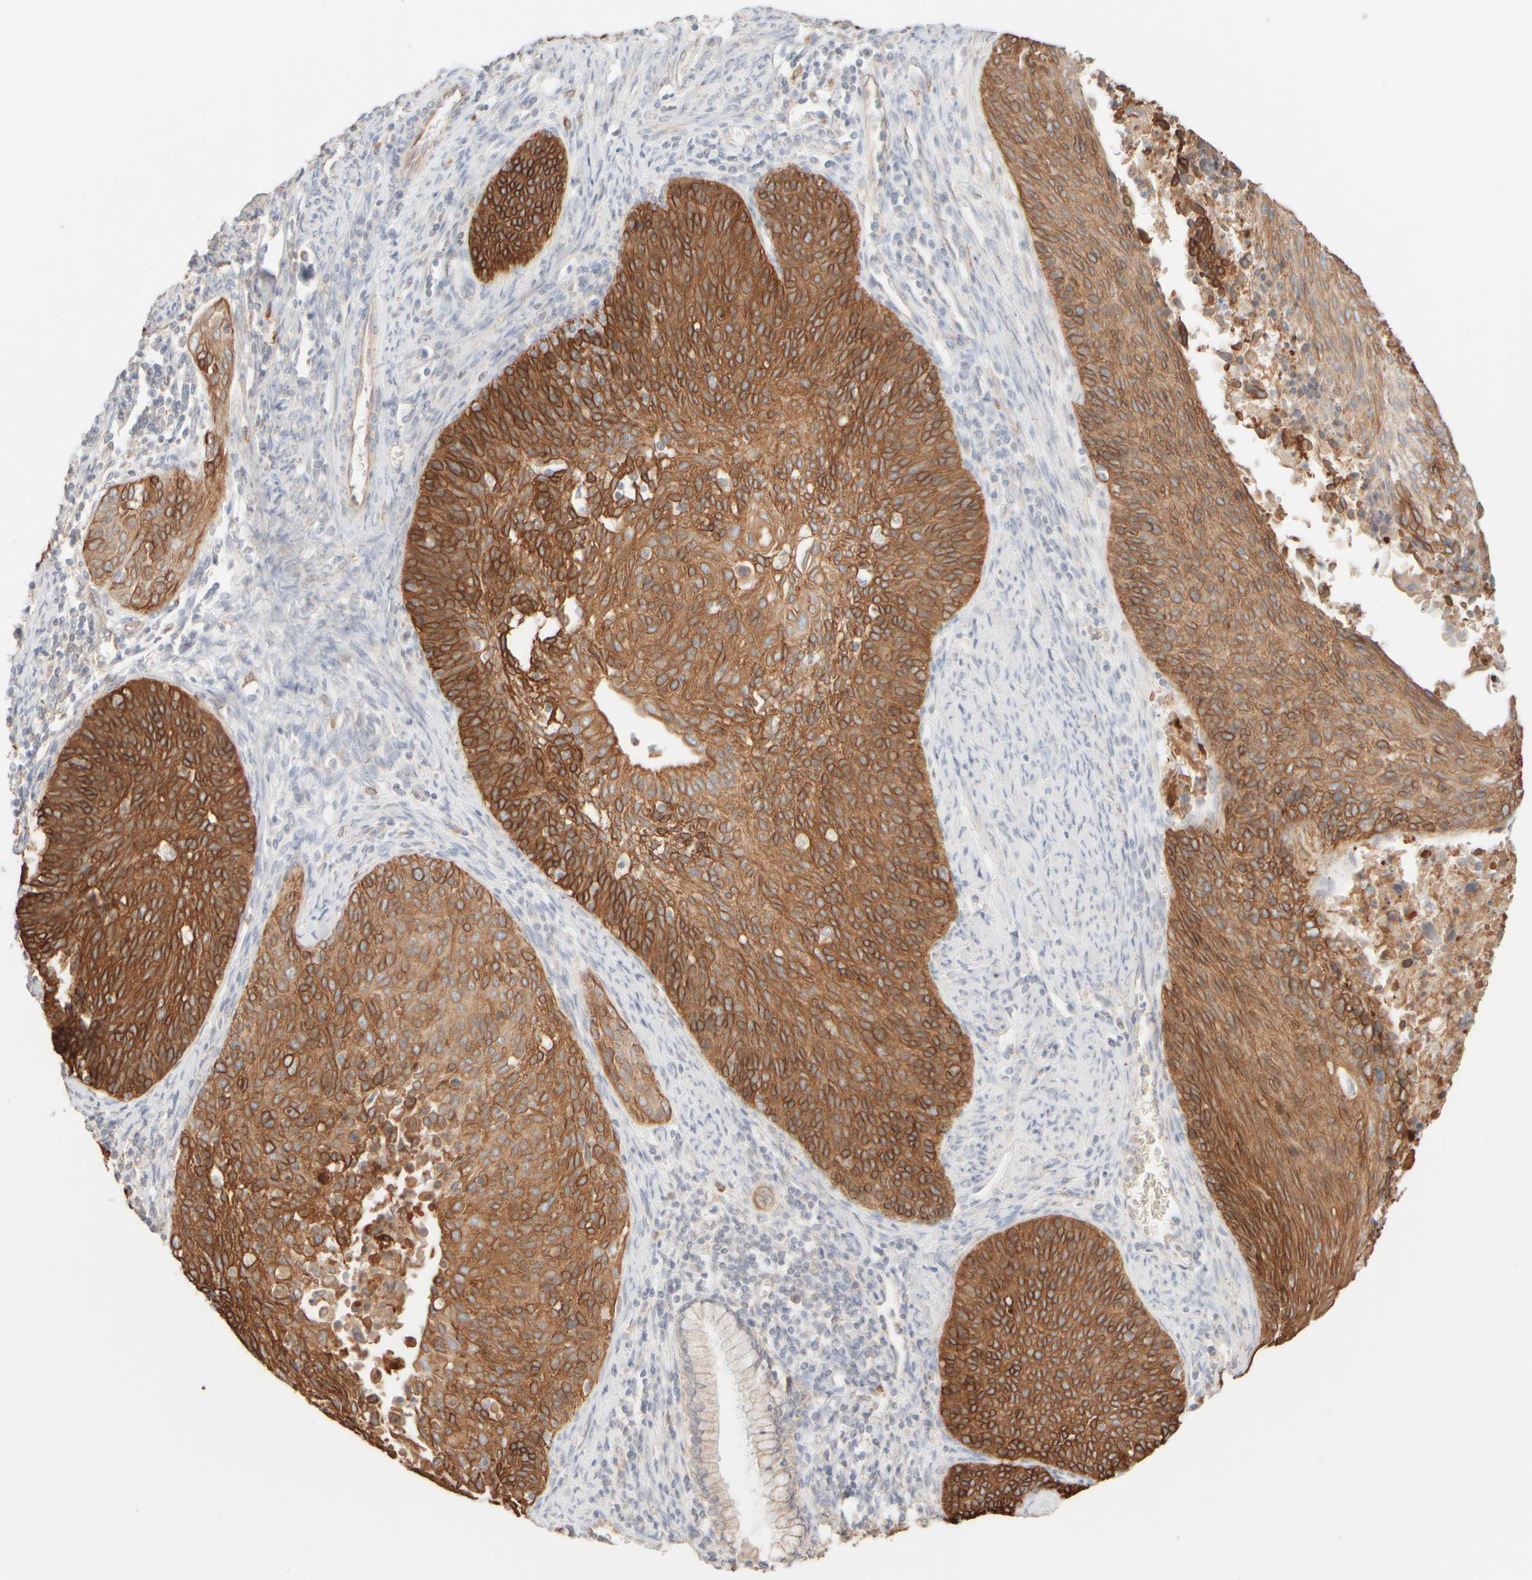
{"staining": {"intensity": "moderate", "quantity": ">75%", "location": "cytoplasmic/membranous"}, "tissue": "cervical cancer", "cell_type": "Tumor cells", "image_type": "cancer", "snomed": [{"axis": "morphology", "description": "Squamous cell carcinoma, NOS"}, {"axis": "topography", "description": "Cervix"}], "caption": "Immunohistochemistry (IHC) of human squamous cell carcinoma (cervical) reveals medium levels of moderate cytoplasmic/membranous positivity in about >75% of tumor cells. Using DAB (3,3'-diaminobenzidine) (brown) and hematoxylin (blue) stains, captured at high magnification using brightfield microscopy.", "gene": "KRT15", "patient": {"sex": "female", "age": 55}}